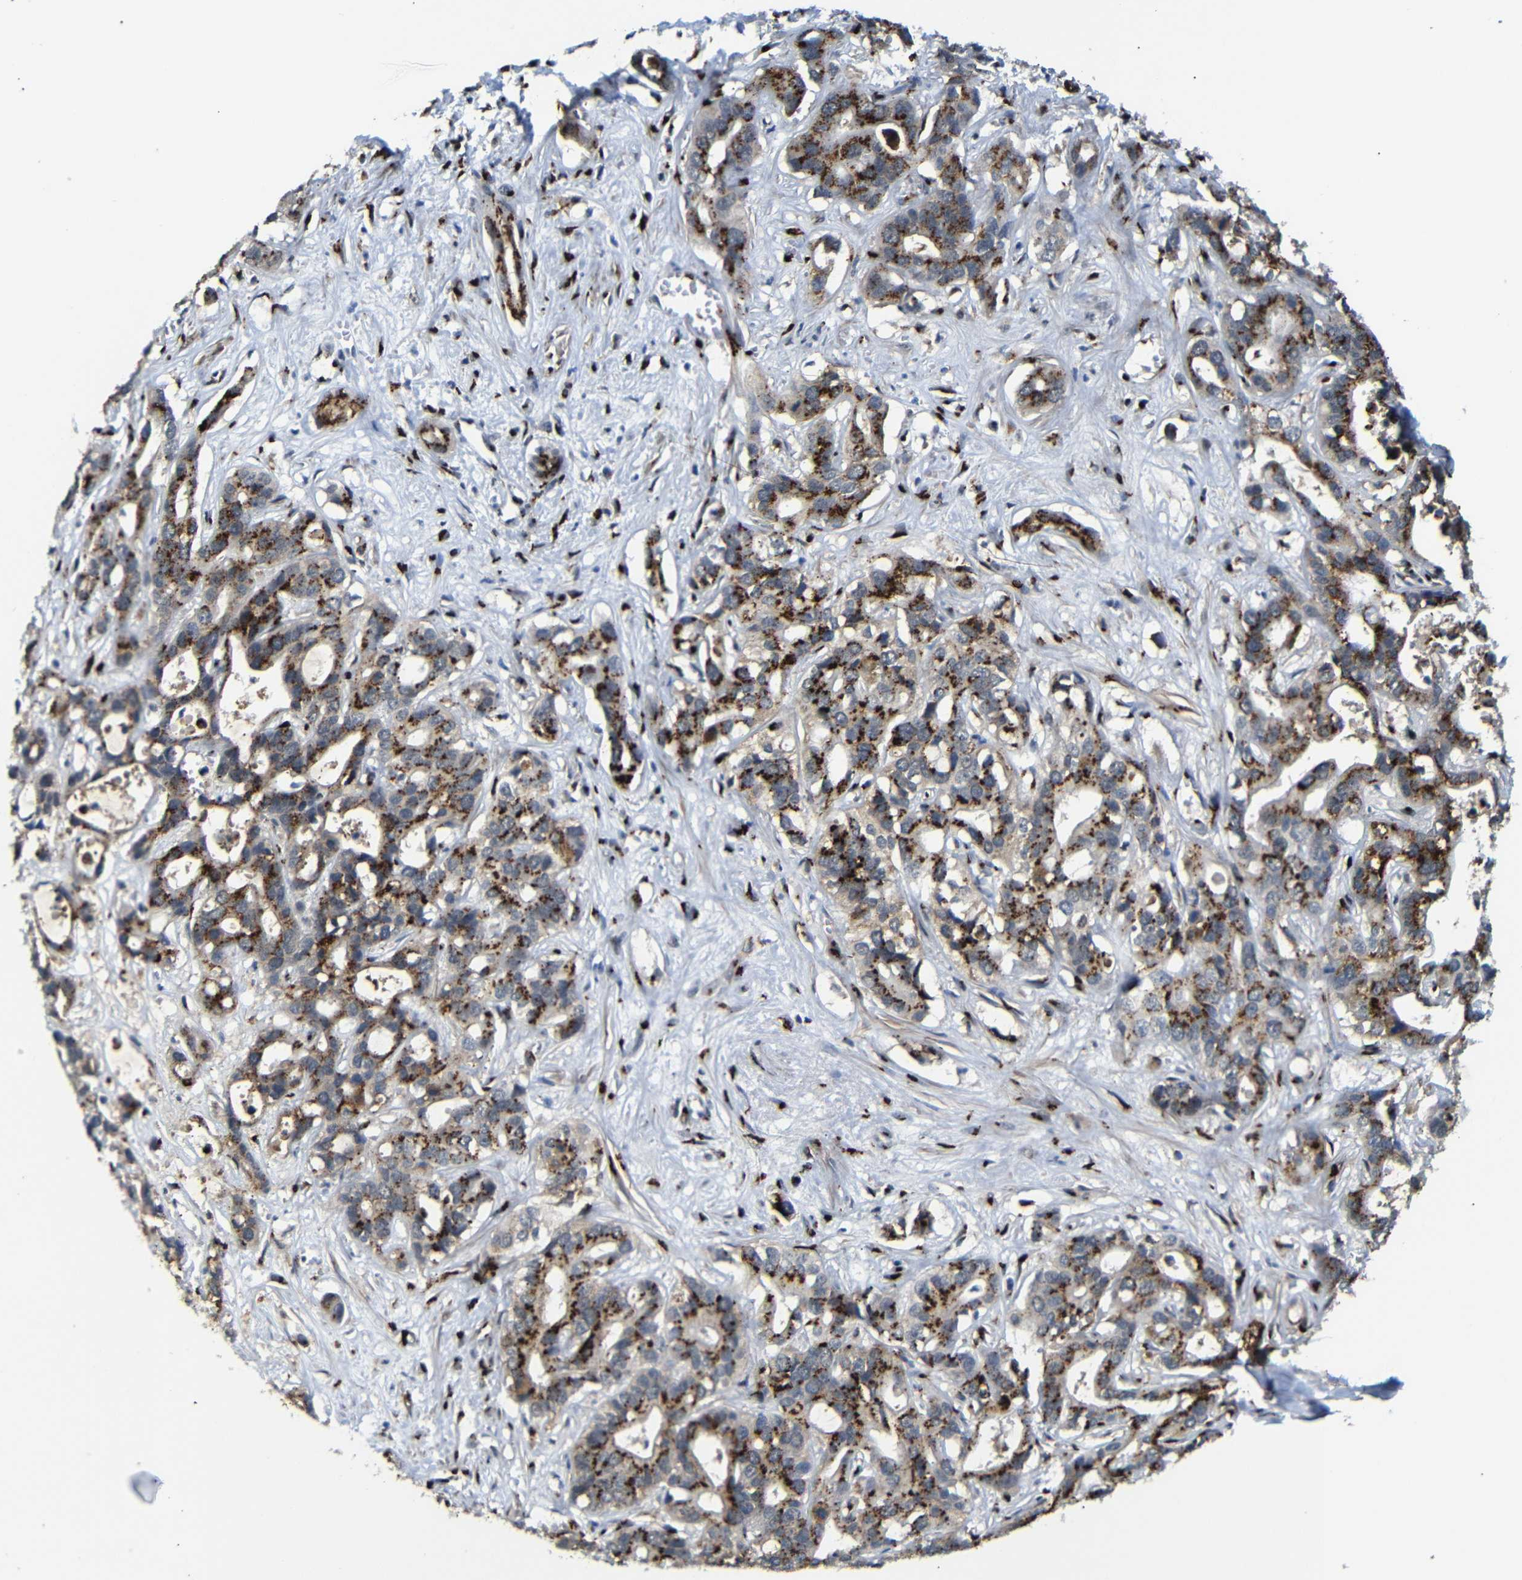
{"staining": {"intensity": "strong", "quantity": ">75%", "location": "cytoplasmic/membranous"}, "tissue": "liver cancer", "cell_type": "Tumor cells", "image_type": "cancer", "snomed": [{"axis": "morphology", "description": "Cholangiocarcinoma"}, {"axis": "topography", "description": "Liver"}], "caption": "There is high levels of strong cytoplasmic/membranous staining in tumor cells of cholangiocarcinoma (liver), as demonstrated by immunohistochemical staining (brown color).", "gene": "TGOLN2", "patient": {"sex": "female", "age": 65}}